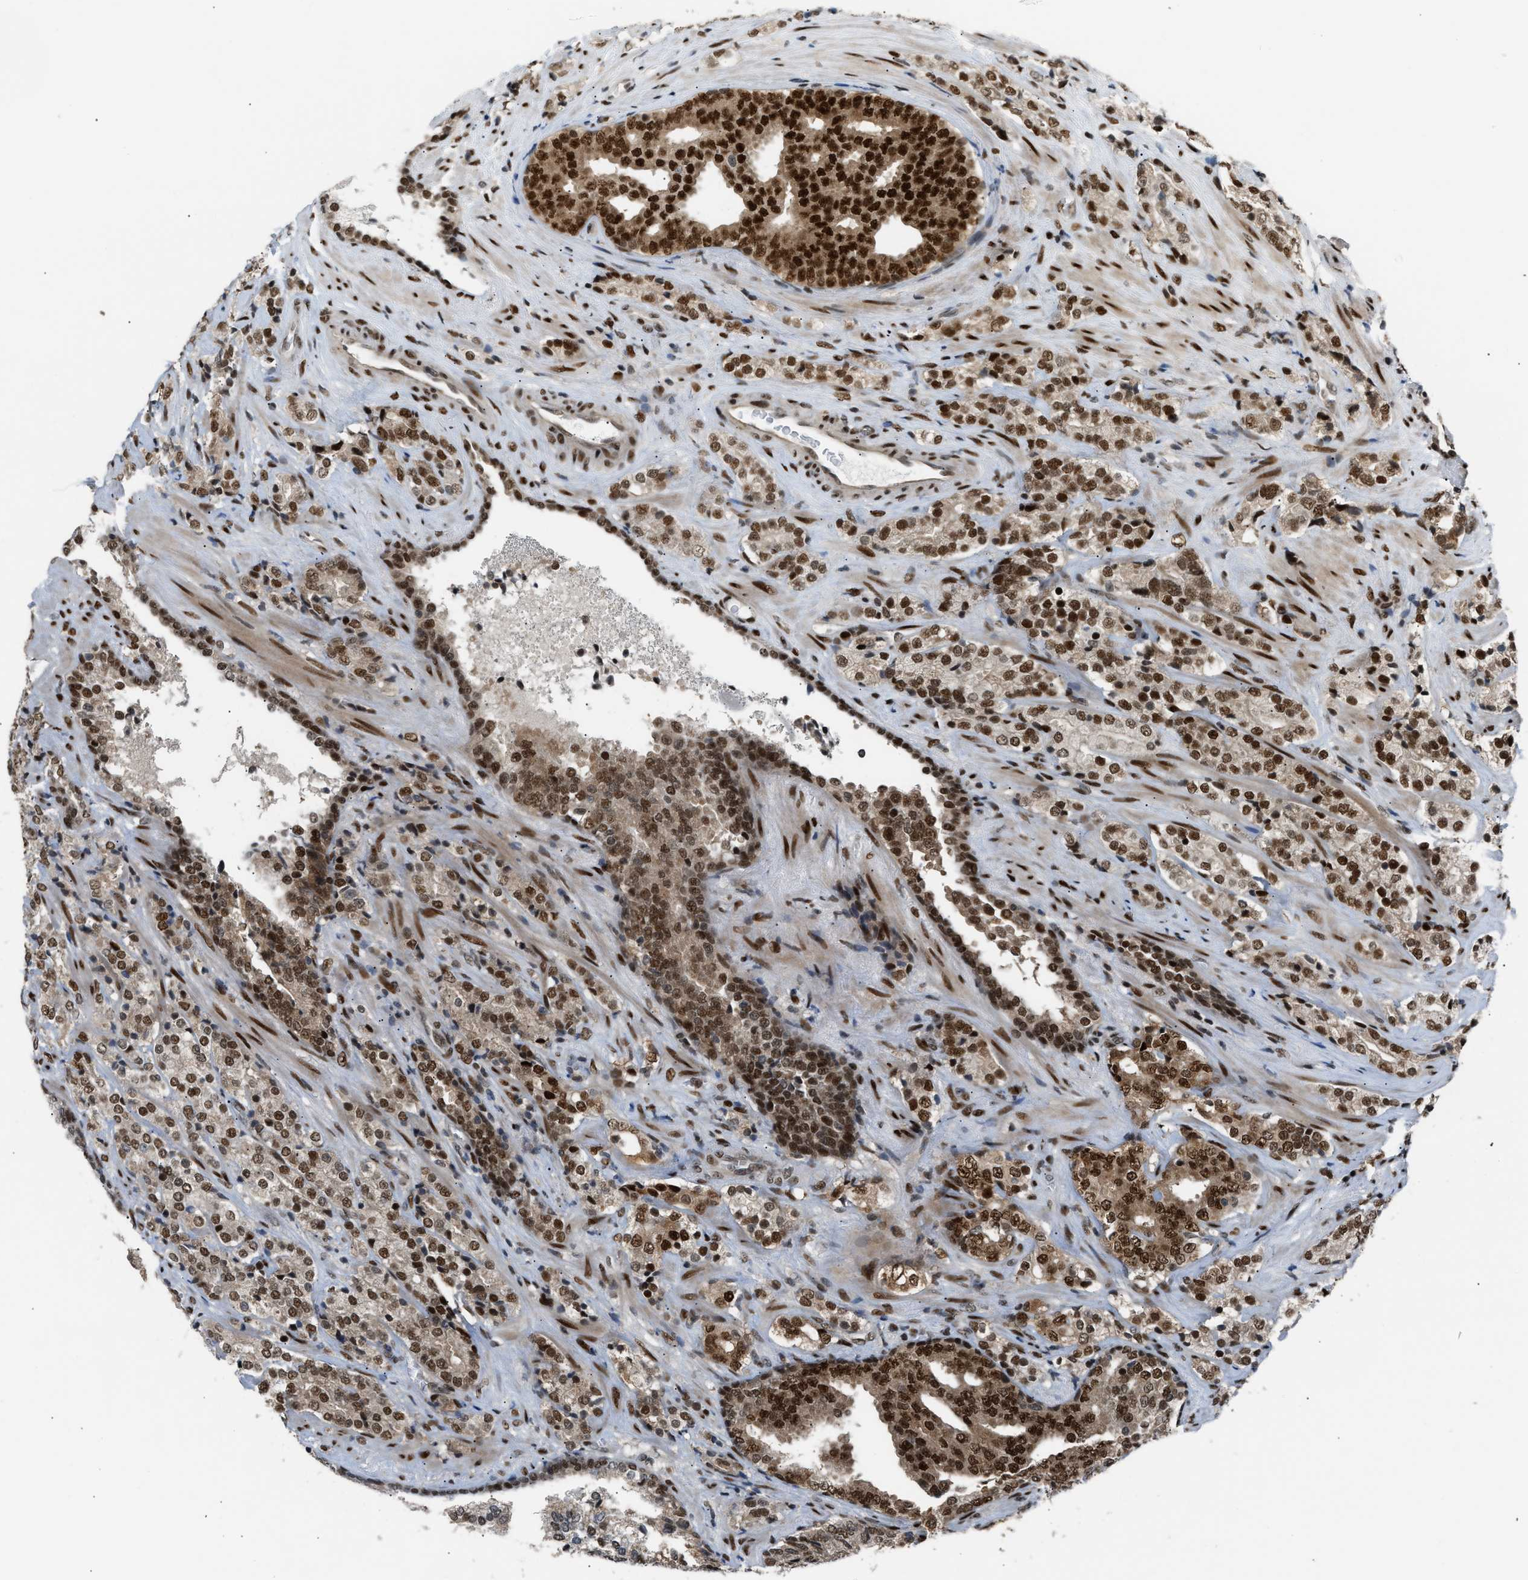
{"staining": {"intensity": "strong", "quantity": ">75%", "location": "nuclear"}, "tissue": "prostate cancer", "cell_type": "Tumor cells", "image_type": "cancer", "snomed": [{"axis": "morphology", "description": "Adenocarcinoma, High grade"}, {"axis": "topography", "description": "Prostate"}], "caption": "Prostate cancer (high-grade adenocarcinoma) stained with a protein marker displays strong staining in tumor cells.", "gene": "SSBP2", "patient": {"sex": "male", "age": 71}}